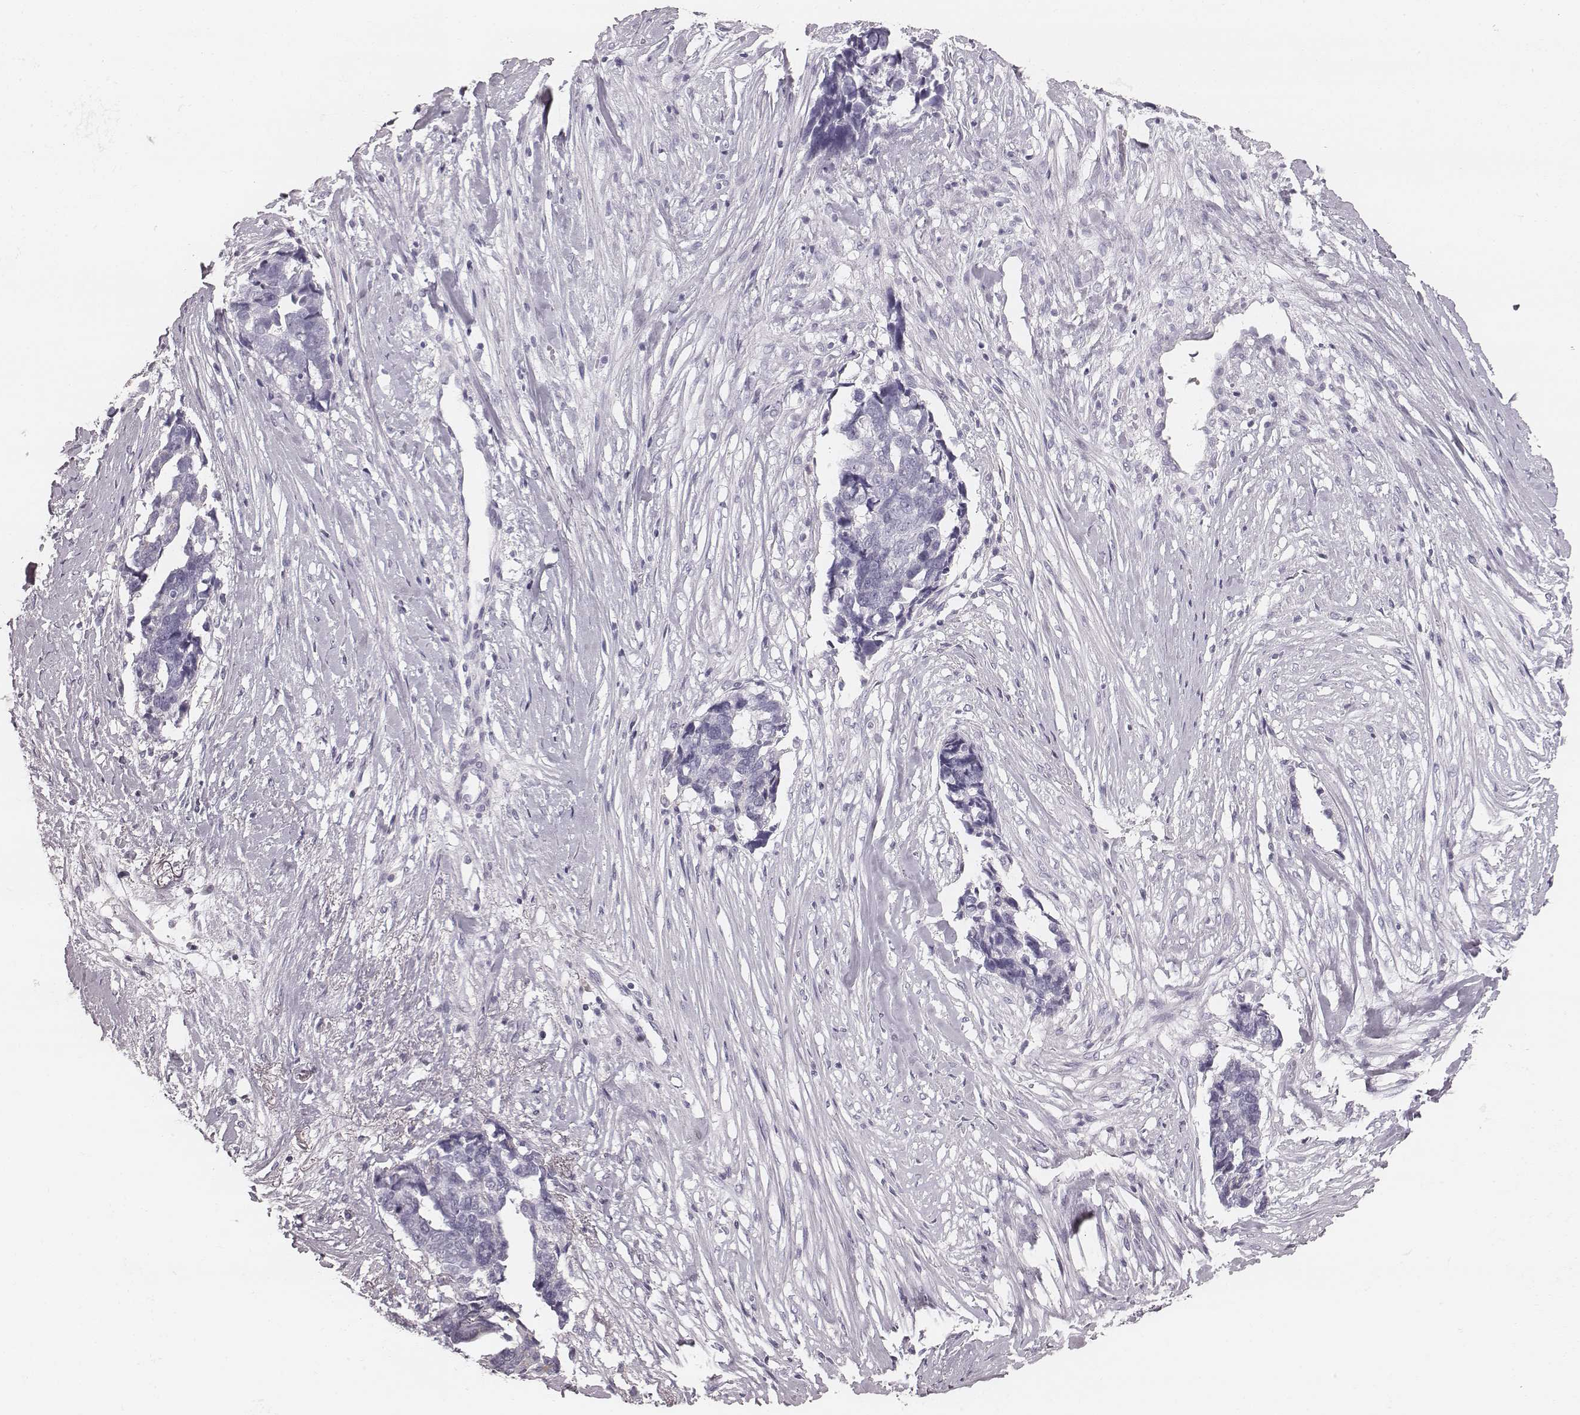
{"staining": {"intensity": "negative", "quantity": "none", "location": "none"}, "tissue": "ovarian cancer", "cell_type": "Tumor cells", "image_type": "cancer", "snomed": [{"axis": "morphology", "description": "Cystadenocarcinoma, serous, NOS"}, {"axis": "topography", "description": "Ovary"}], "caption": "Human serous cystadenocarcinoma (ovarian) stained for a protein using IHC shows no positivity in tumor cells.", "gene": "ZNF365", "patient": {"sex": "female", "age": 69}}